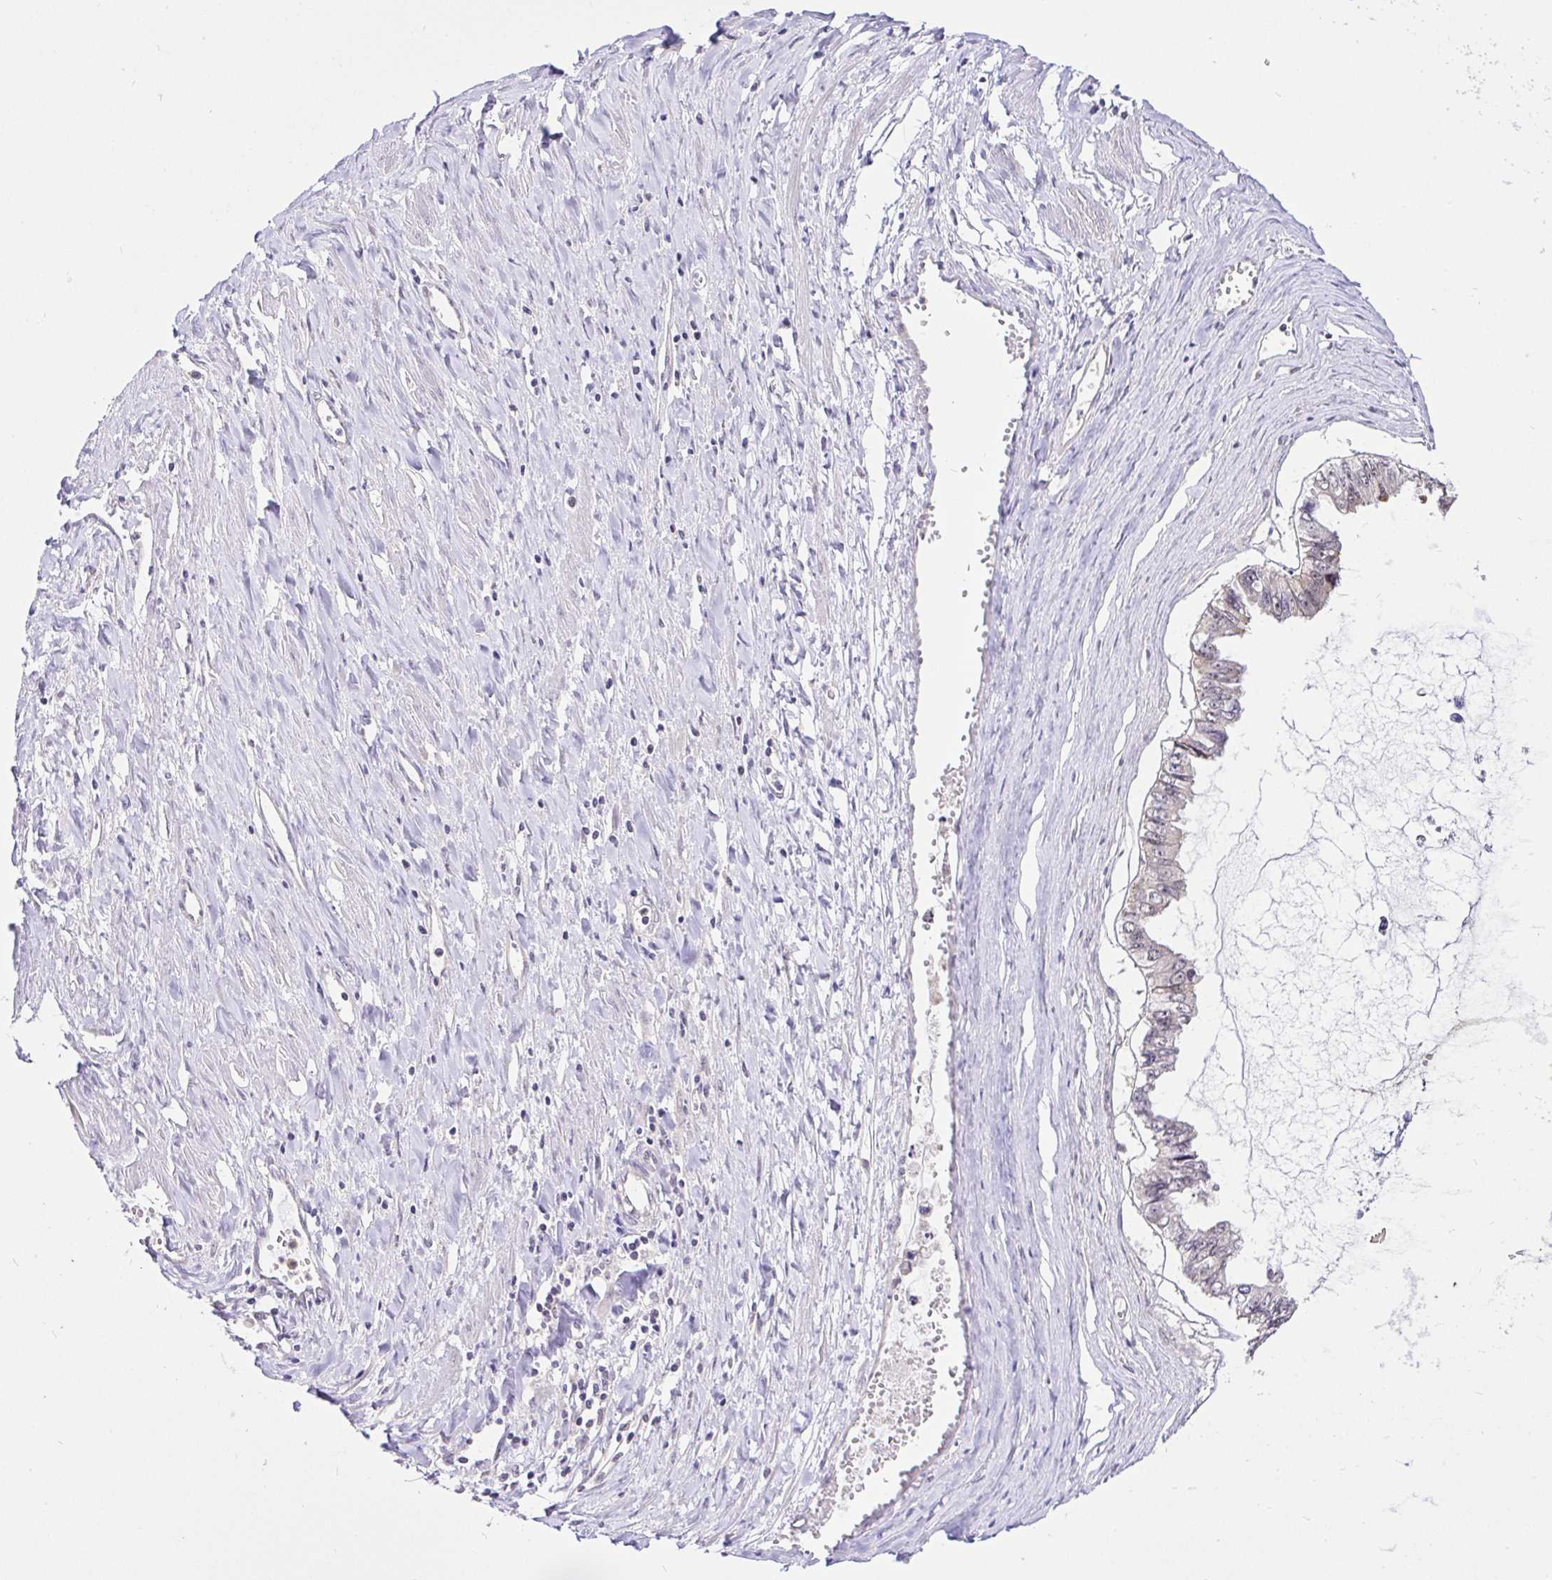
{"staining": {"intensity": "weak", "quantity": "25%-75%", "location": "cytoplasmic/membranous,nuclear"}, "tissue": "ovarian cancer", "cell_type": "Tumor cells", "image_type": "cancer", "snomed": [{"axis": "morphology", "description": "Cystadenocarcinoma, mucinous, NOS"}, {"axis": "topography", "description": "Ovary"}], "caption": "Human ovarian cancer stained for a protein (brown) displays weak cytoplasmic/membranous and nuclear positive expression in approximately 25%-75% of tumor cells.", "gene": "UBE2M", "patient": {"sex": "female", "age": 72}}